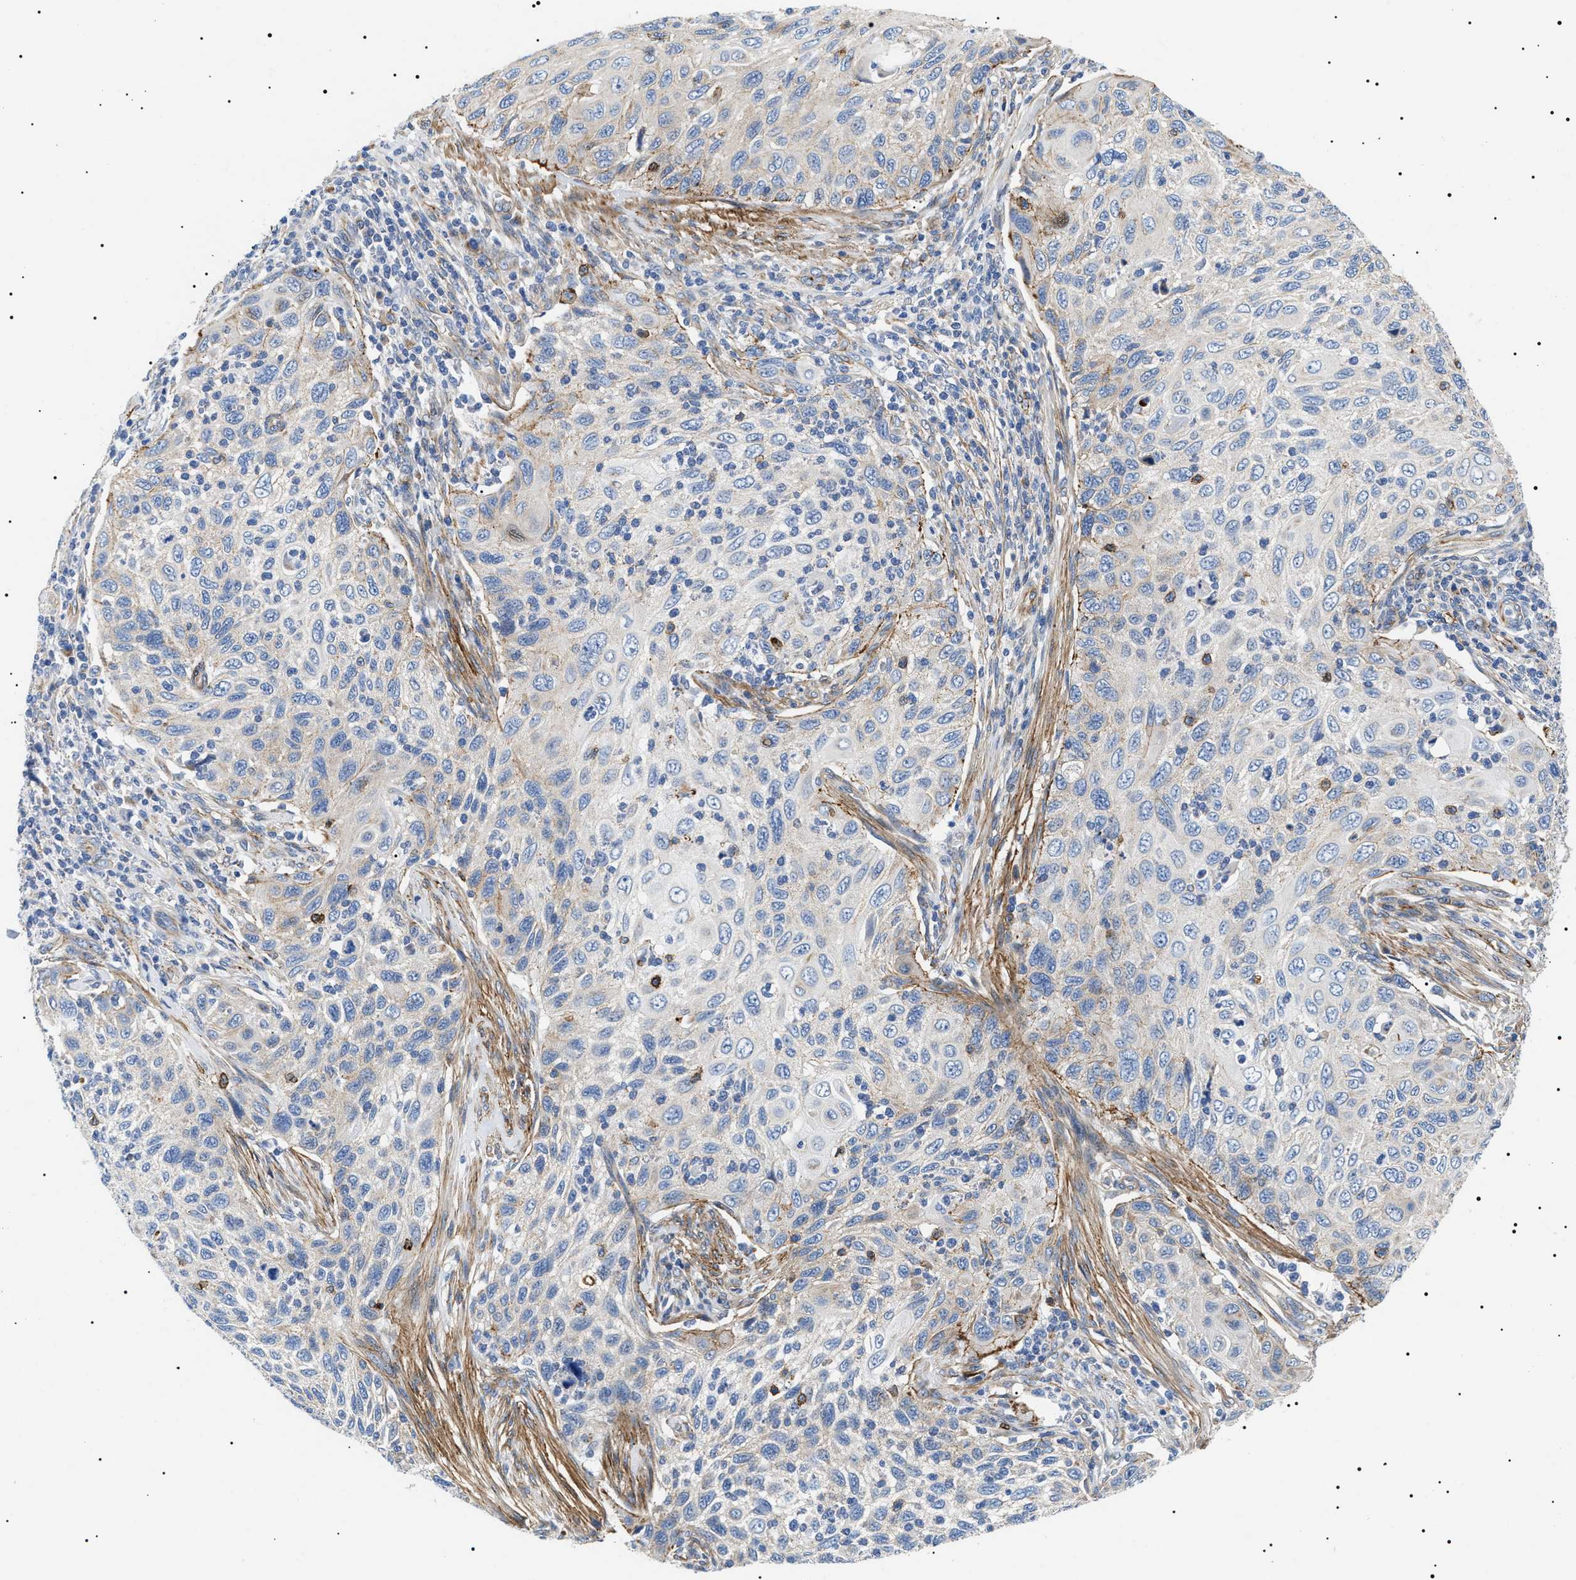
{"staining": {"intensity": "weak", "quantity": "<25%", "location": "cytoplasmic/membranous"}, "tissue": "cervical cancer", "cell_type": "Tumor cells", "image_type": "cancer", "snomed": [{"axis": "morphology", "description": "Squamous cell carcinoma, NOS"}, {"axis": "topography", "description": "Cervix"}], "caption": "A photomicrograph of human squamous cell carcinoma (cervical) is negative for staining in tumor cells.", "gene": "TMEM222", "patient": {"sex": "female", "age": 70}}